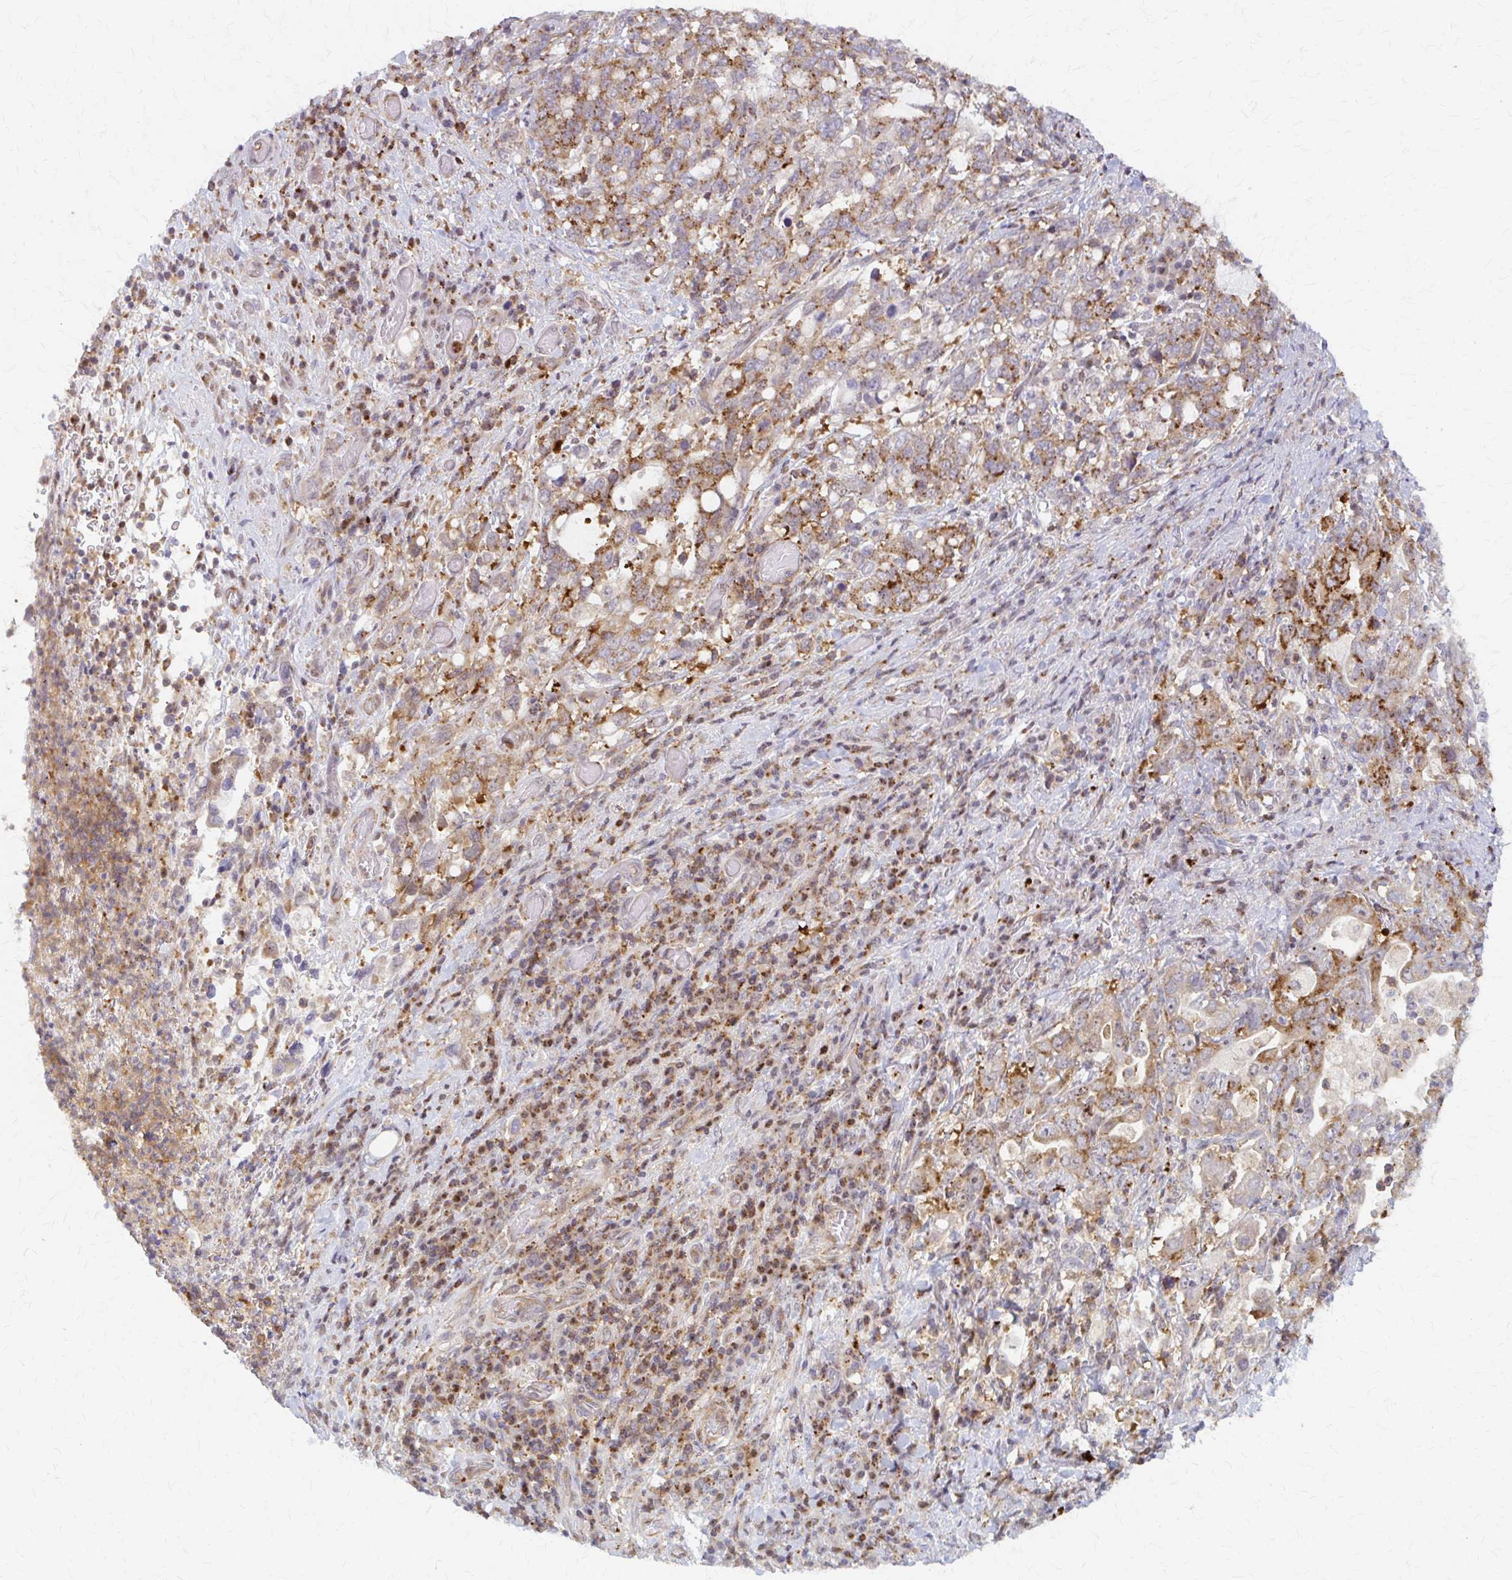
{"staining": {"intensity": "moderate", "quantity": ">75%", "location": "cytoplasmic/membranous"}, "tissue": "stomach cancer", "cell_type": "Tumor cells", "image_type": "cancer", "snomed": [{"axis": "morphology", "description": "Adenocarcinoma, NOS"}, {"axis": "topography", "description": "Stomach, upper"}, {"axis": "topography", "description": "Stomach"}], "caption": "This image reveals IHC staining of human adenocarcinoma (stomach), with medium moderate cytoplasmic/membranous positivity in approximately >75% of tumor cells.", "gene": "ARHGAP35", "patient": {"sex": "male", "age": 62}}